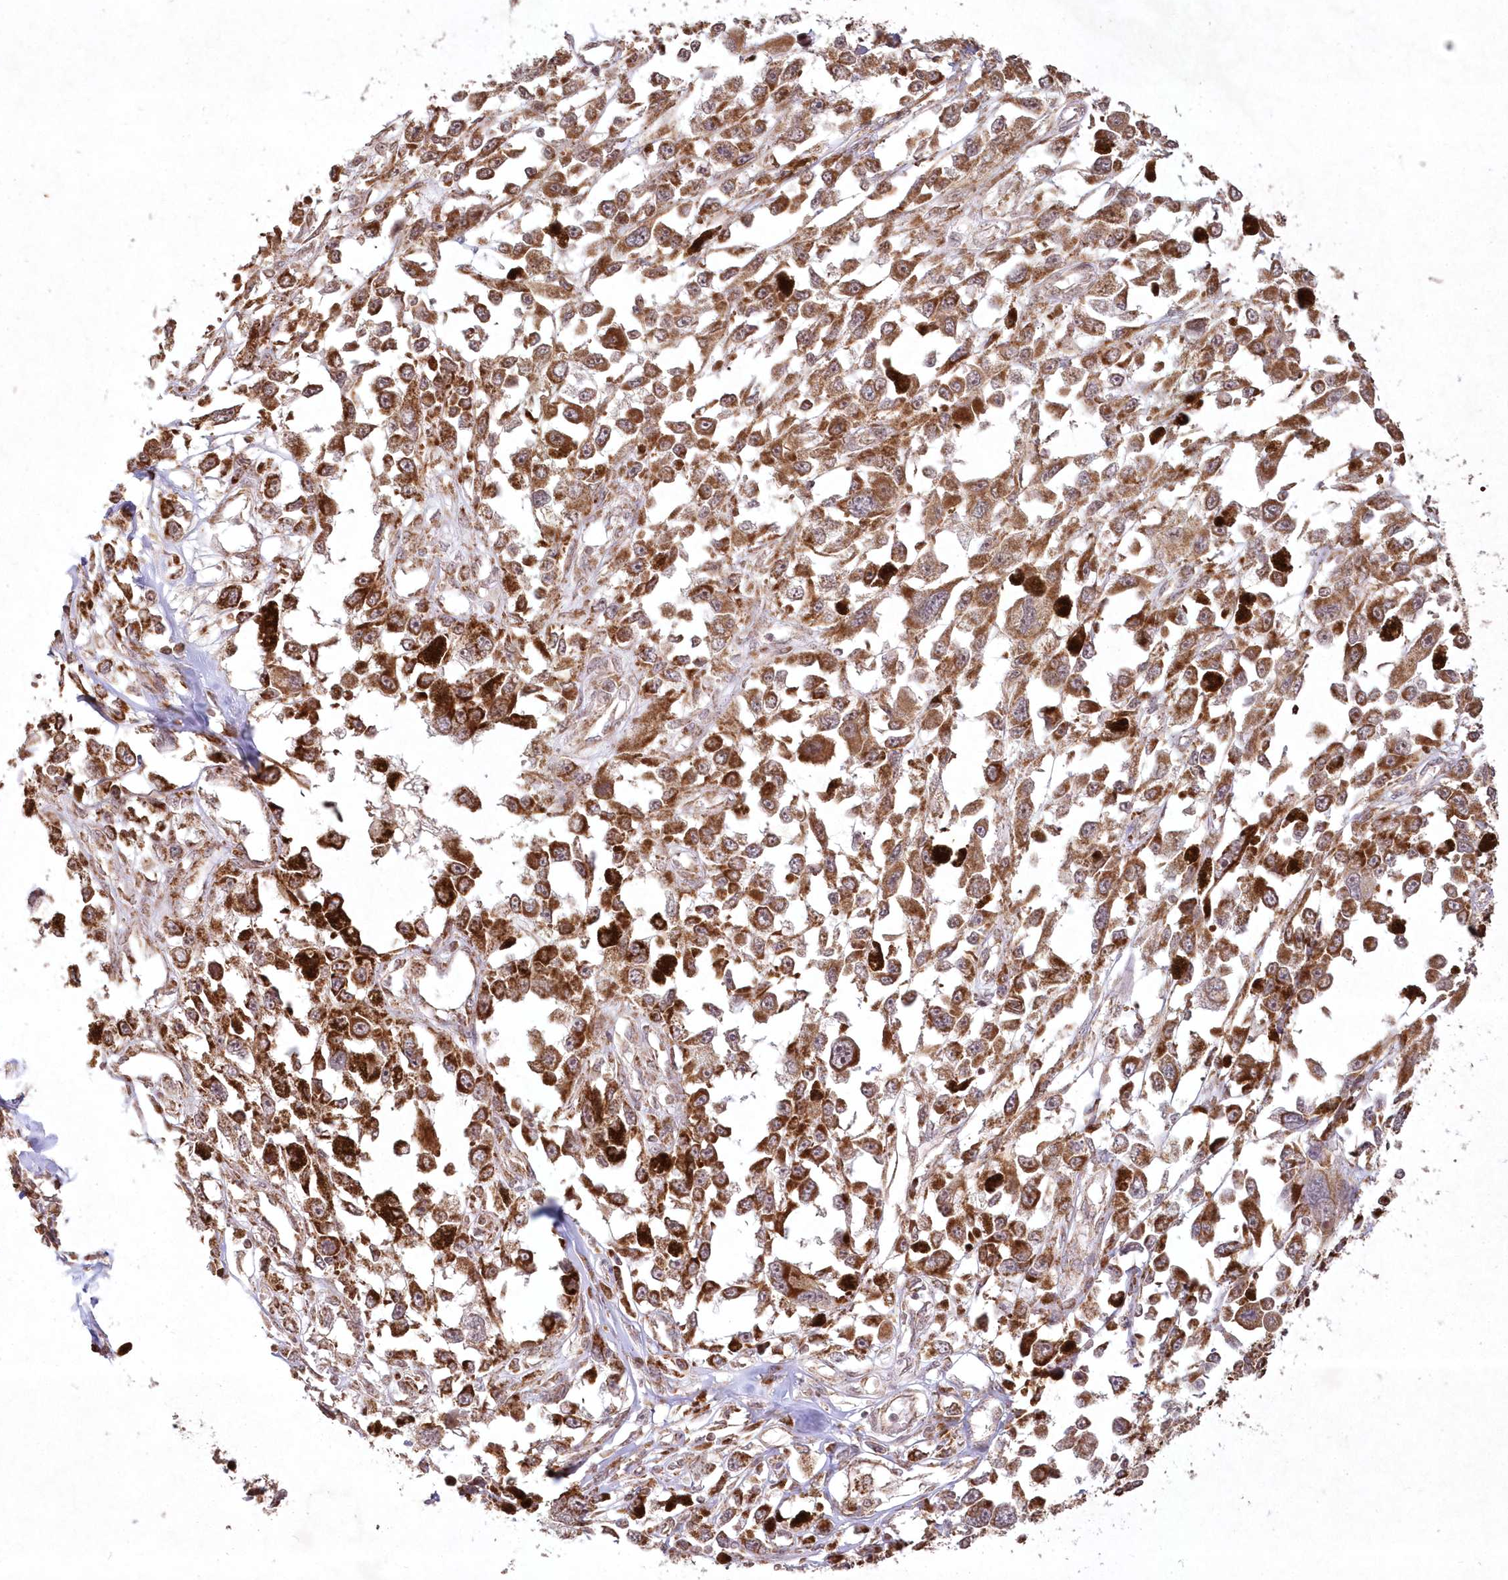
{"staining": {"intensity": "strong", "quantity": ">75%", "location": "cytoplasmic/membranous"}, "tissue": "melanoma", "cell_type": "Tumor cells", "image_type": "cancer", "snomed": [{"axis": "morphology", "description": "Malignant melanoma, Metastatic site"}, {"axis": "topography", "description": "Lymph node"}], "caption": "Immunohistochemical staining of malignant melanoma (metastatic site) displays high levels of strong cytoplasmic/membranous protein staining in approximately >75% of tumor cells. The staining is performed using DAB brown chromogen to label protein expression. The nuclei are counter-stained blue using hematoxylin.", "gene": "LRPPRC", "patient": {"sex": "male", "age": 59}}